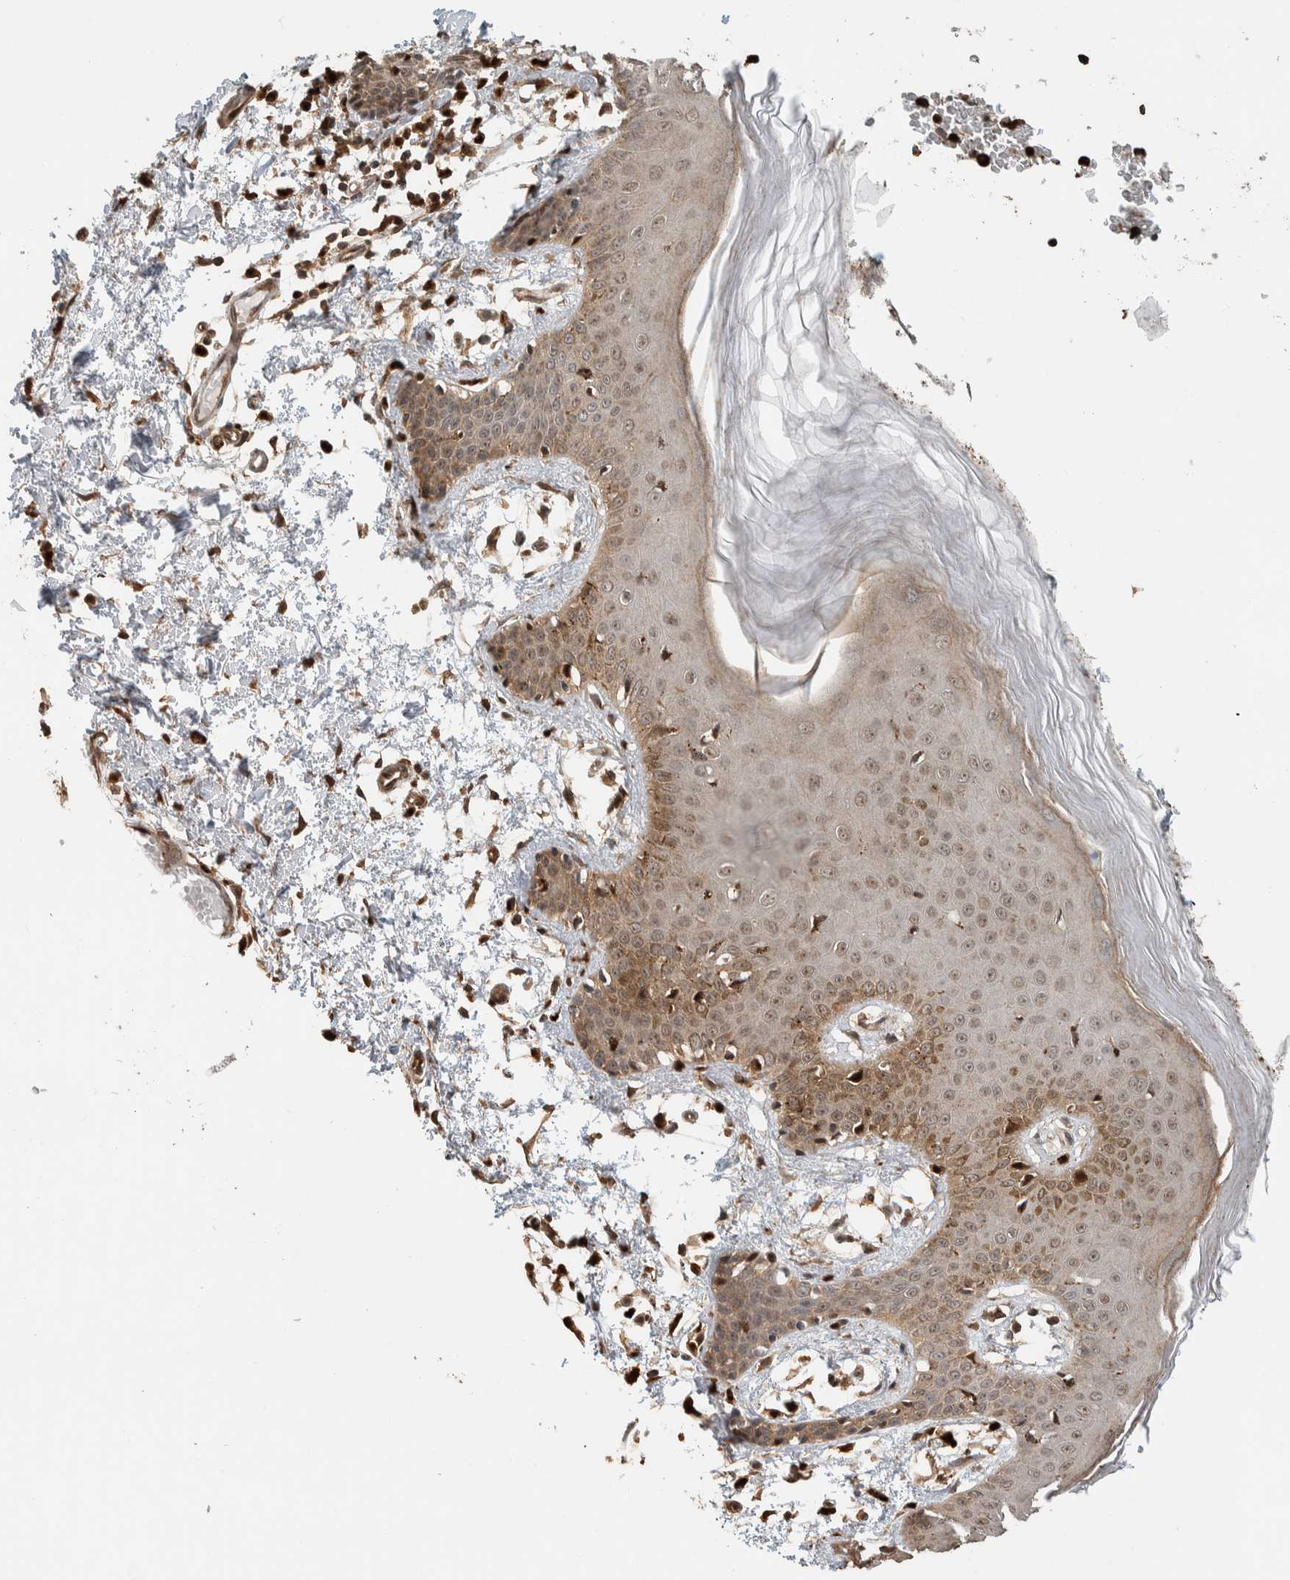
{"staining": {"intensity": "strong", "quantity": ">75%", "location": "cytoplasmic/membranous,nuclear"}, "tissue": "skin", "cell_type": "Fibroblasts", "image_type": "normal", "snomed": [{"axis": "morphology", "description": "Normal tissue, NOS"}, {"axis": "topography", "description": "Skin"}], "caption": "High-power microscopy captured an immunohistochemistry histopathology image of unremarkable skin, revealing strong cytoplasmic/membranous,nuclear expression in about >75% of fibroblasts. The protein of interest is shown in brown color, while the nuclei are stained blue.", "gene": "VPS53", "patient": {"sex": "male", "age": 53}}